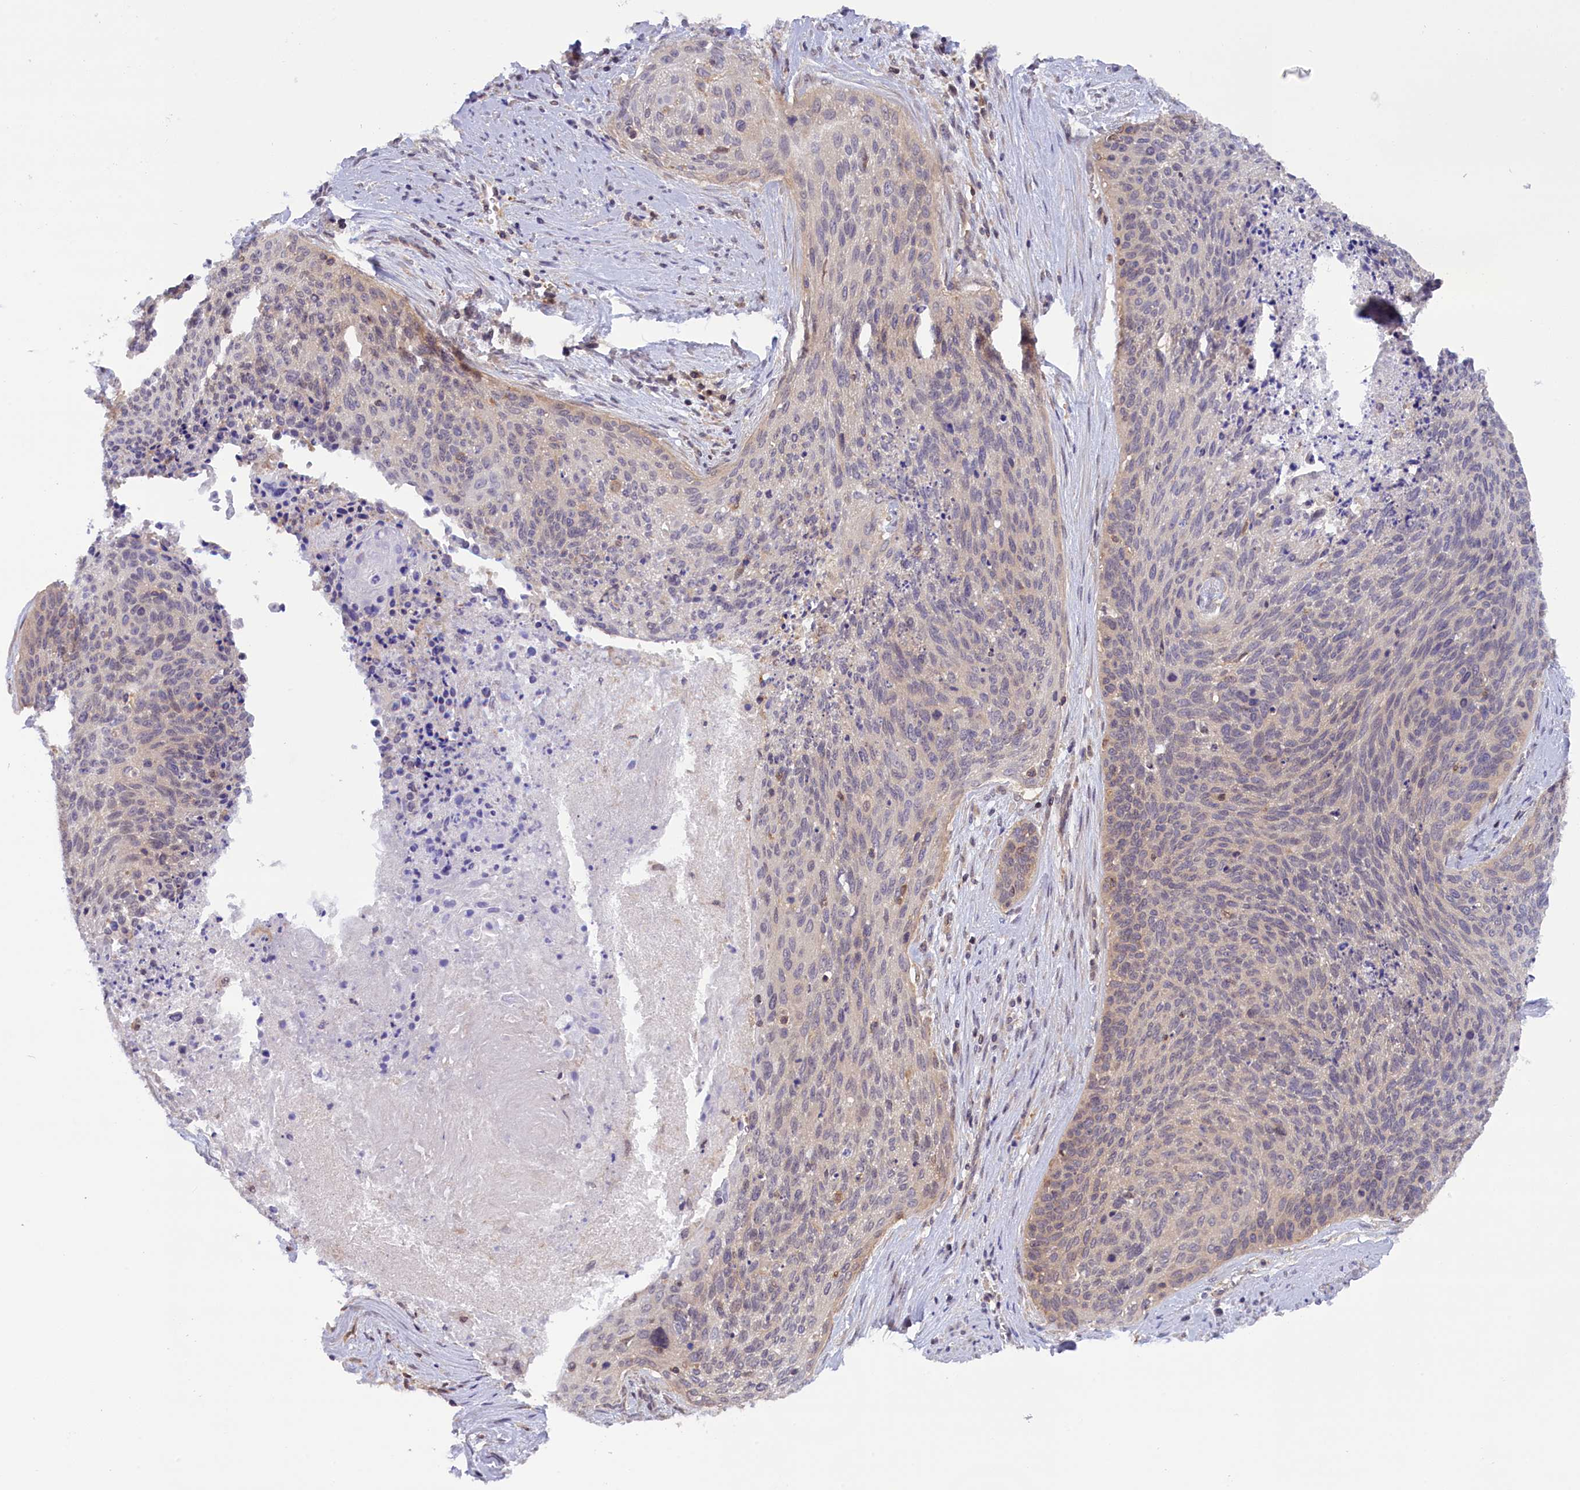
{"staining": {"intensity": "weak", "quantity": "<25%", "location": "cytoplasmic/membranous"}, "tissue": "cervical cancer", "cell_type": "Tumor cells", "image_type": "cancer", "snomed": [{"axis": "morphology", "description": "Squamous cell carcinoma, NOS"}, {"axis": "topography", "description": "Cervix"}], "caption": "Cervical squamous cell carcinoma stained for a protein using IHC reveals no expression tumor cells.", "gene": "TBCB", "patient": {"sex": "female", "age": 55}}